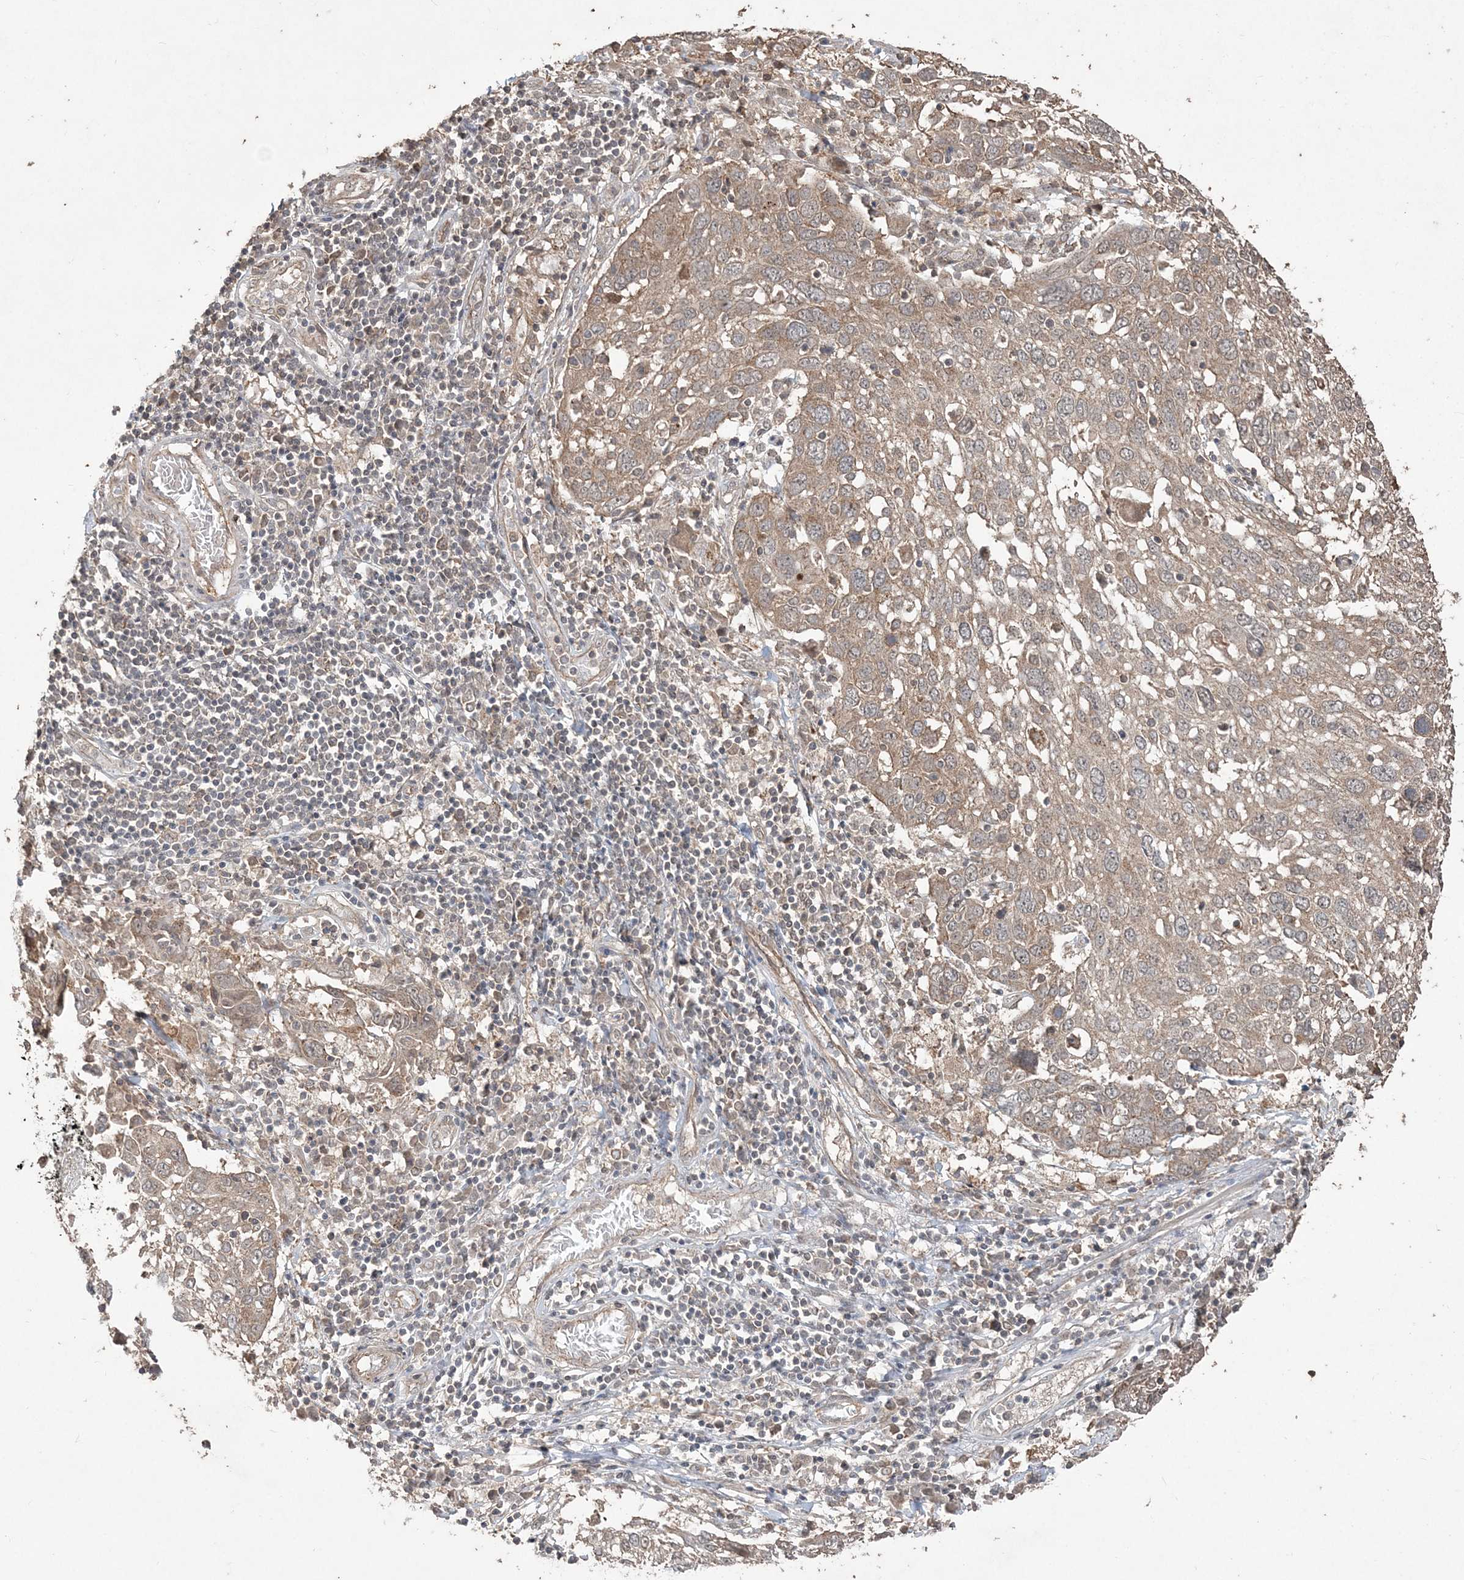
{"staining": {"intensity": "weak", "quantity": ">75%", "location": "cytoplasmic/membranous"}, "tissue": "lung cancer", "cell_type": "Tumor cells", "image_type": "cancer", "snomed": [{"axis": "morphology", "description": "Squamous cell carcinoma, NOS"}, {"axis": "topography", "description": "Lung"}], "caption": "This is a histology image of IHC staining of lung cancer, which shows weak staining in the cytoplasmic/membranous of tumor cells.", "gene": "EHHADH", "patient": {"sex": "male", "age": 65}}